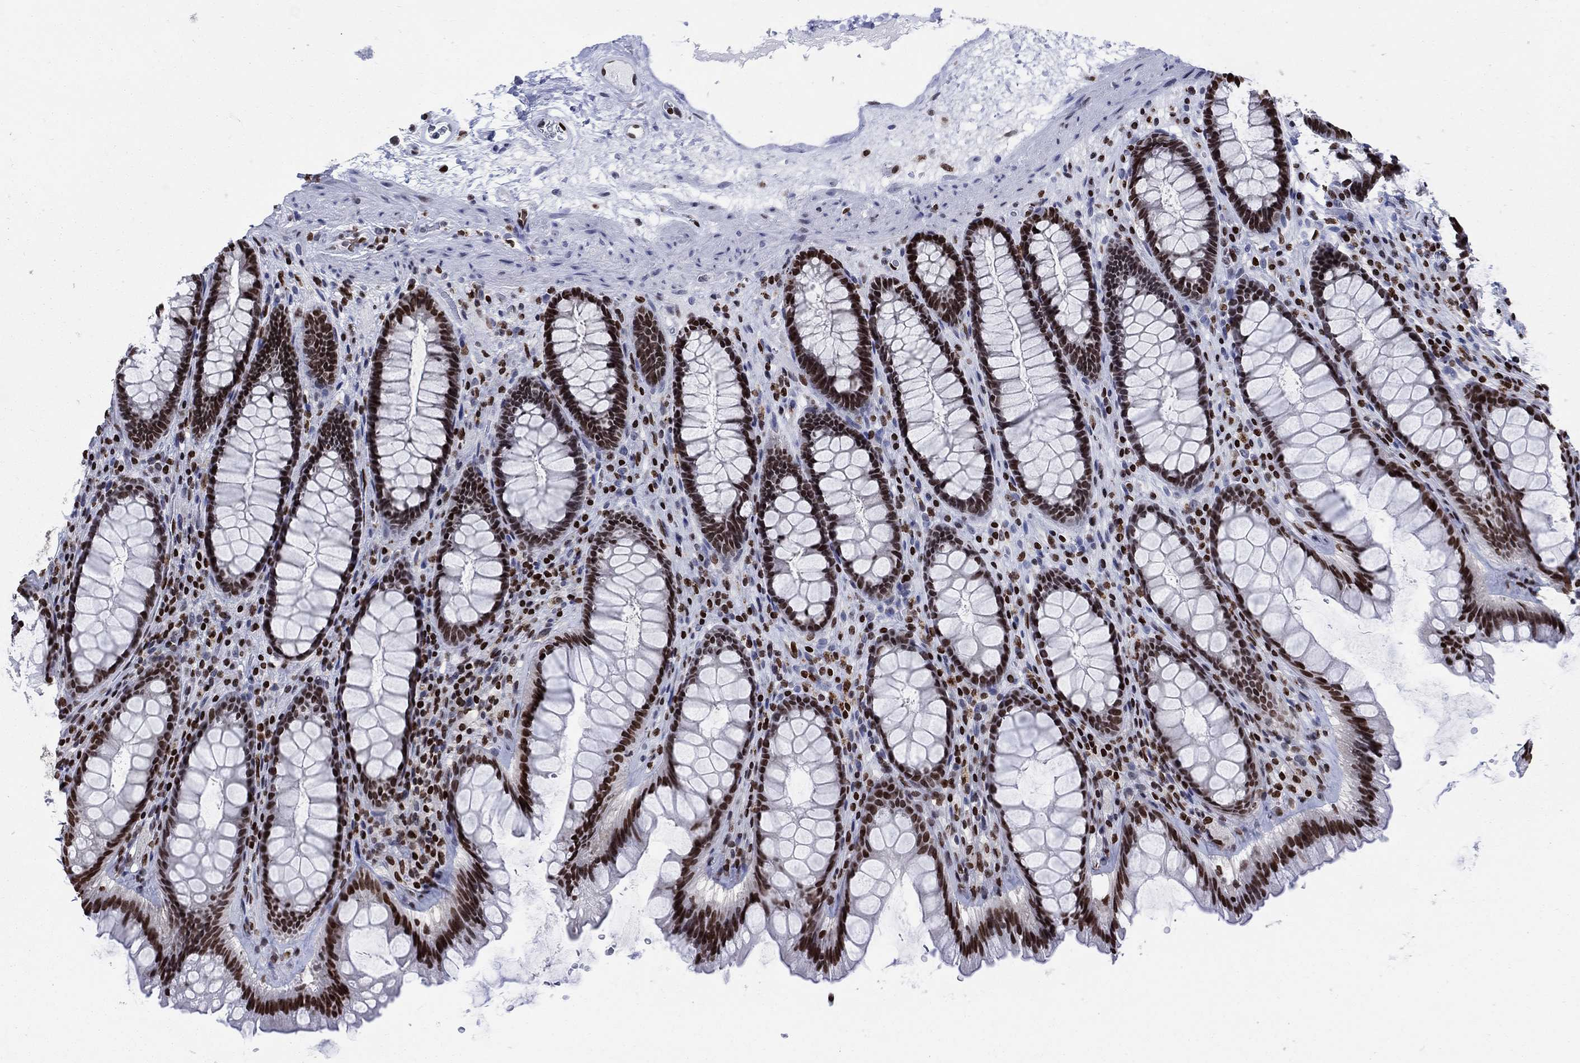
{"staining": {"intensity": "strong", "quantity": "25%-75%", "location": "nuclear"}, "tissue": "rectum", "cell_type": "Glandular cells", "image_type": "normal", "snomed": [{"axis": "morphology", "description": "Normal tissue, NOS"}, {"axis": "topography", "description": "Rectum"}], "caption": "The immunohistochemical stain shows strong nuclear positivity in glandular cells of benign rectum.", "gene": "HMGA1", "patient": {"sex": "male", "age": 72}}